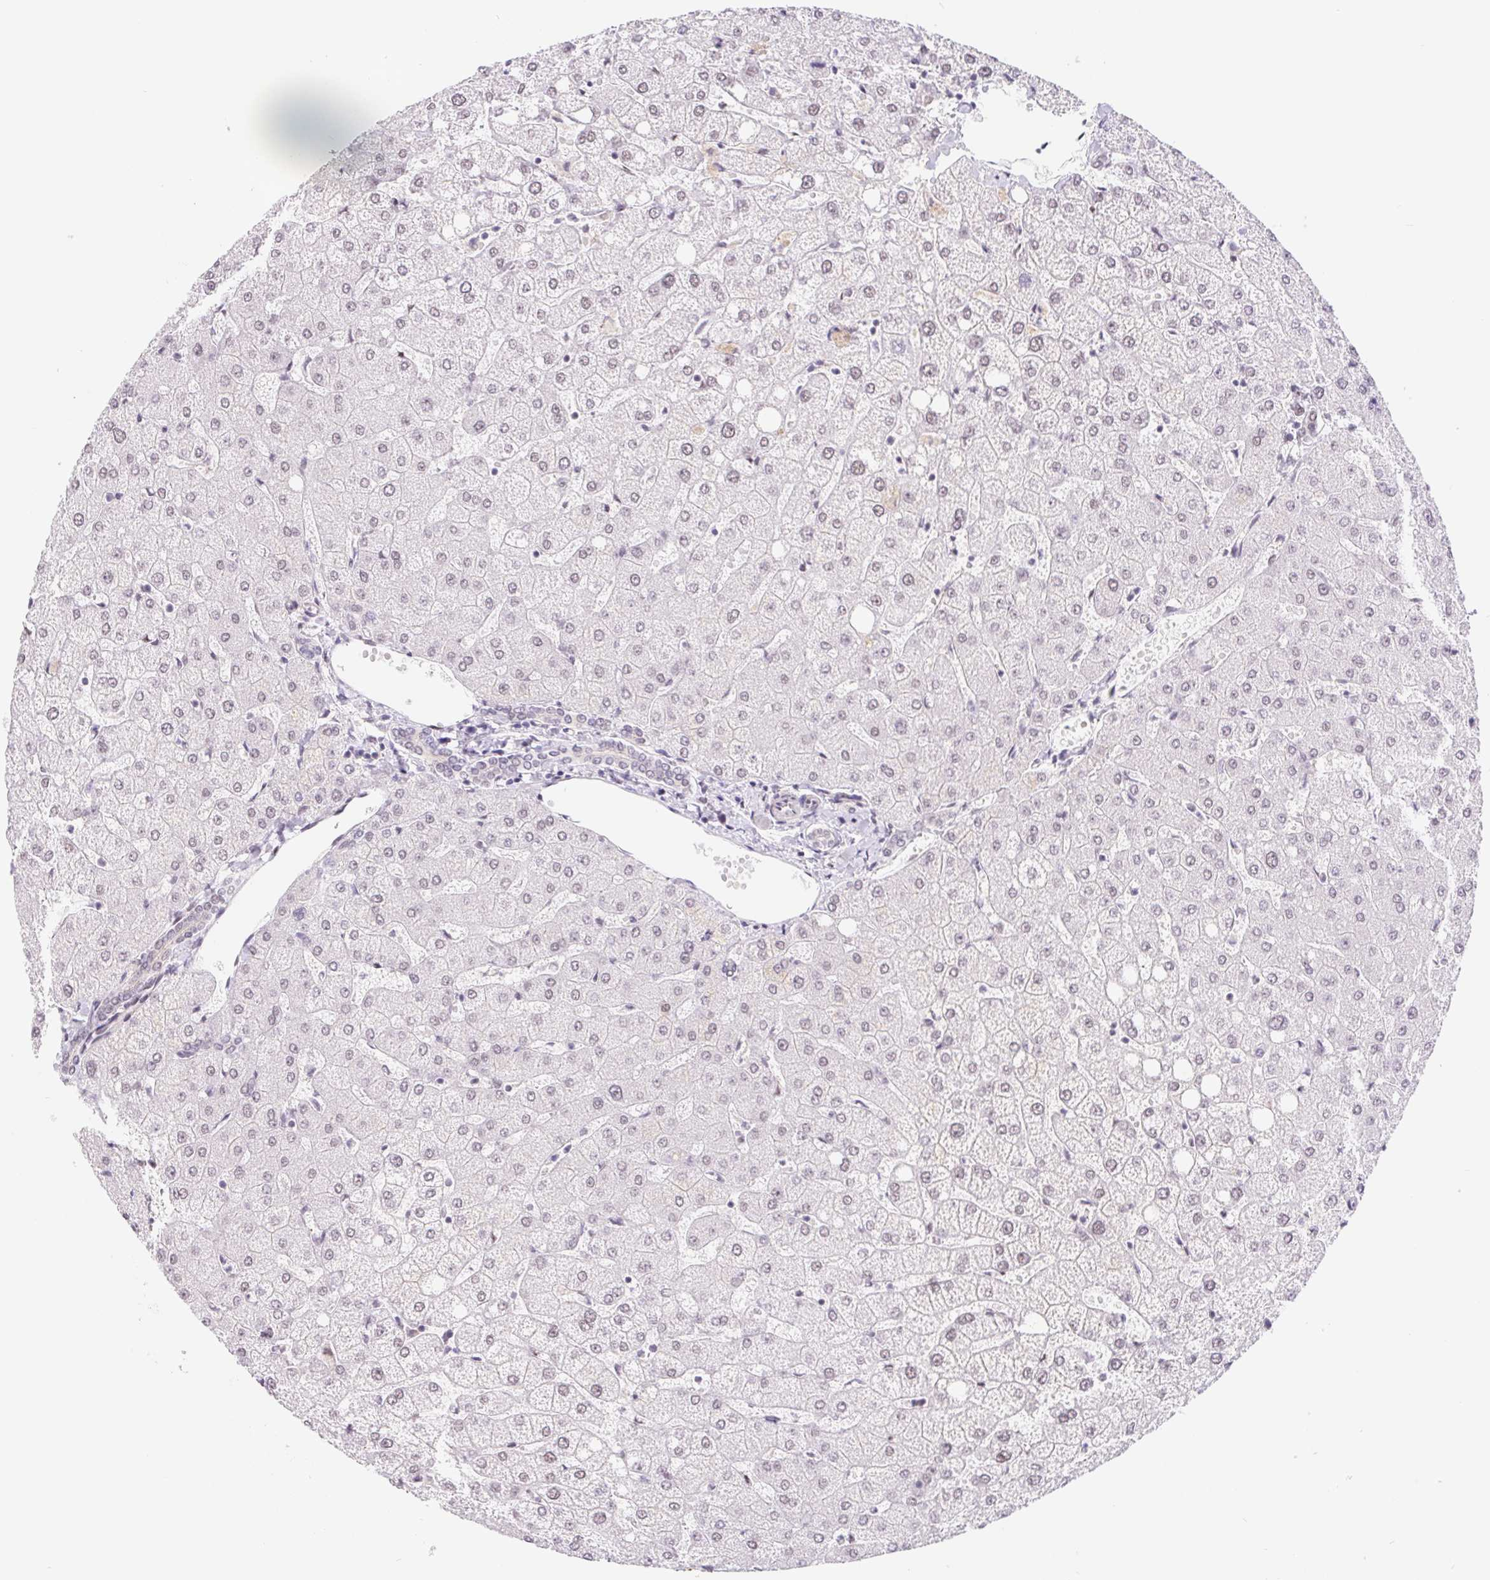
{"staining": {"intensity": "weak", "quantity": "<25%", "location": "nuclear"}, "tissue": "liver", "cell_type": "Cholangiocytes", "image_type": "normal", "snomed": [{"axis": "morphology", "description": "Normal tissue, NOS"}, {"axis": "topography", "description": "Liver"}], "caption": "Immunohistochemistry of unremarkable liver demonstrates no staining in cholangiocytes. (Immunohistochemistry (ihc), brightfield microscopy, high magnification).", "gene": "CAND1", "patient": {"sex": "female", "age": 54}}